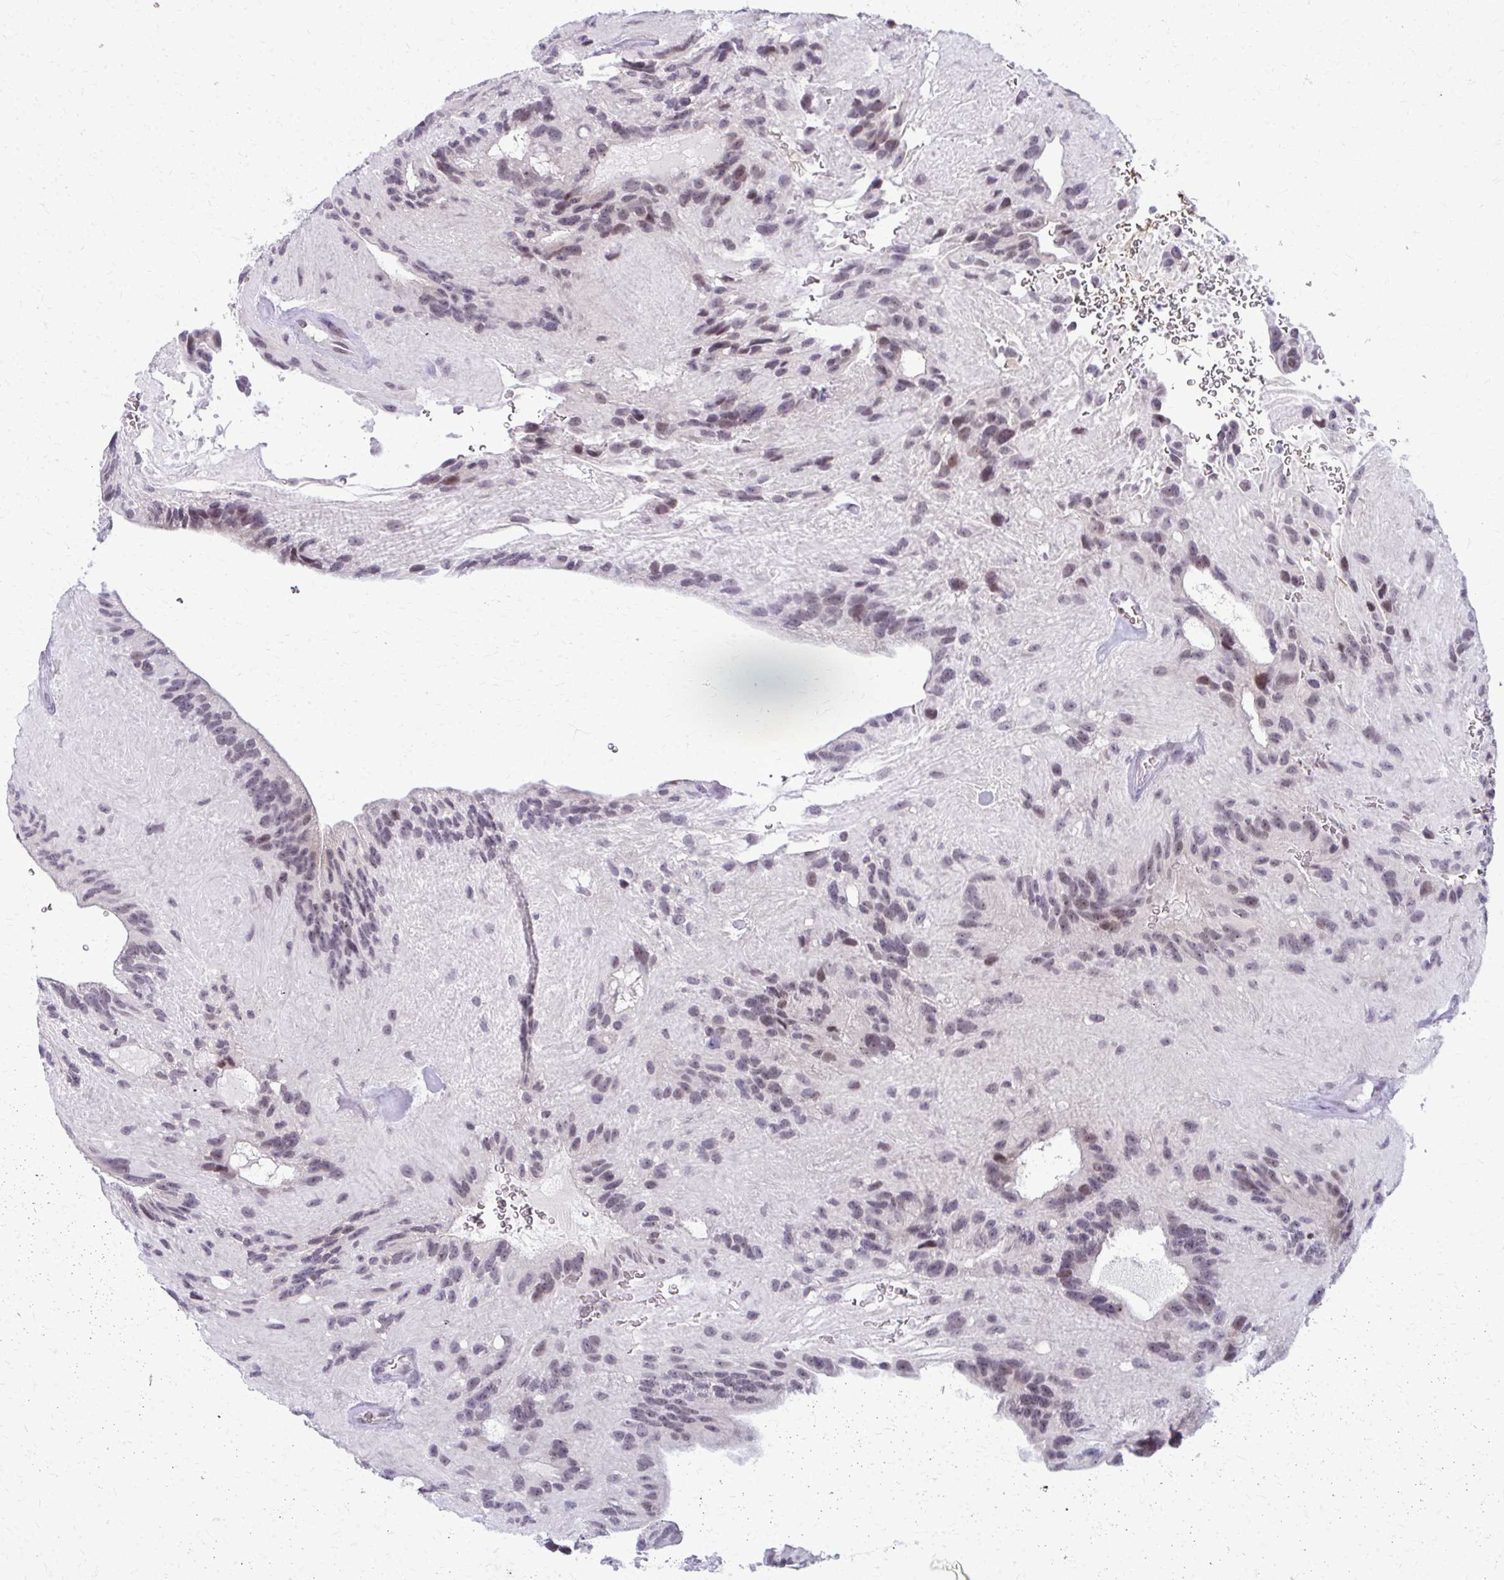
{"staining": {"intensity": "weak", "quantity": "<25%", "location": "nuclear"}, "tissue": "glioma", "cell_type": "Tumor cells", "image_type": "cancer", "snomed": [{"axis": "morphology", "description": "Glioma, malignant, Low grade"}, {"axis": "topography", "description": "Brain"}], "caption": "This is a histopathology image of immunohistochemistry (IHC) staining of glioma, which shows no positivity in tumor cells.", "gene": "MAF1", "patient": {"sex": "male", "age": 31}}